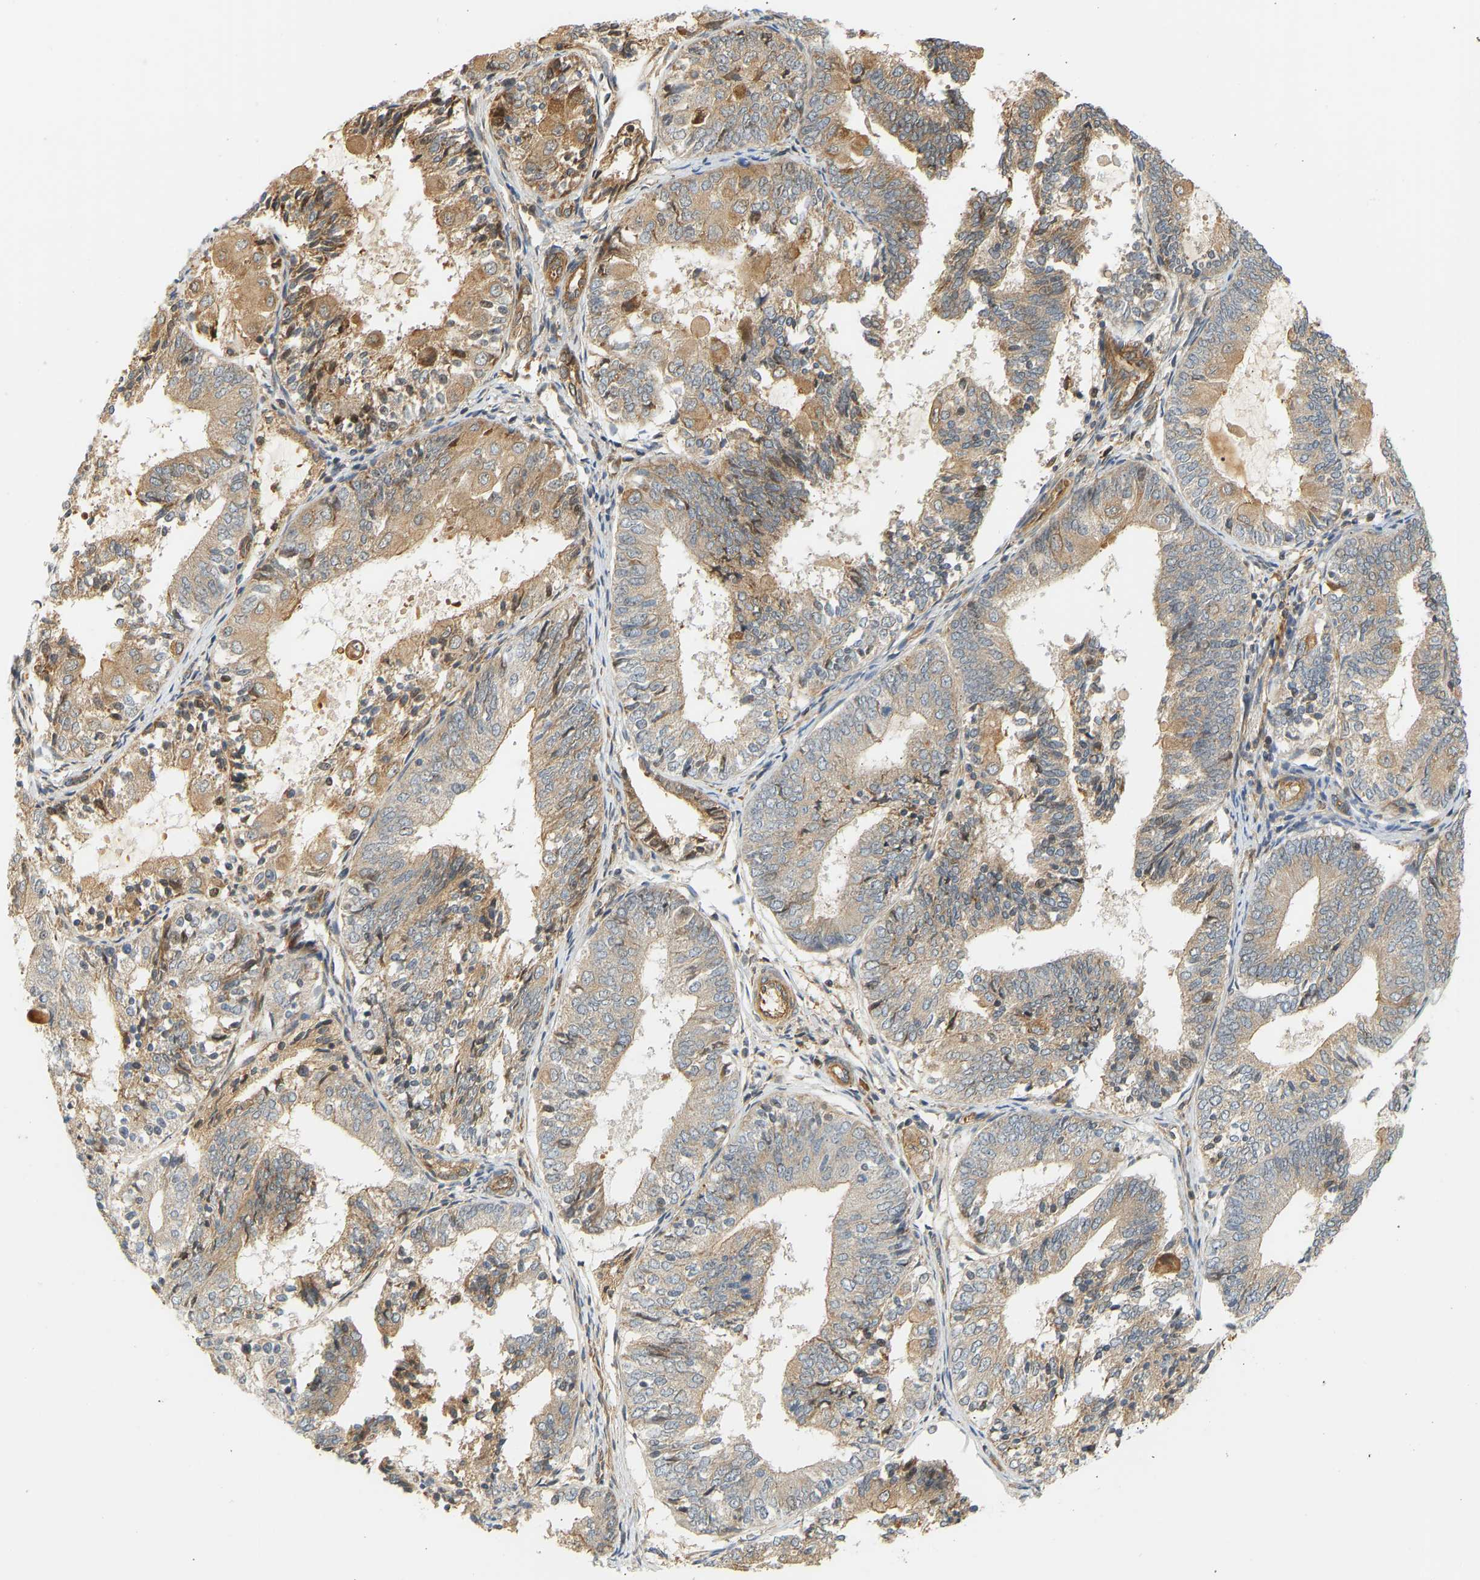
{"staining": {"intensity": "moderate", "quantity": "<25%", "location": "cytoplasmic/membranous"}, "tissue": "endometrial cancer", "cell_type": "Tumor cells", "image_type": "cancer", "snomed": [{"axis": "morphology", "description": "Adenocarcinoma, NOS"}, {"axis": "topography", "description": "Endometrium"}], "caption": "IHC (DAB (3,3'-diaminobenzidine)) staining of endometrial cancer reveals moderate cytoplasmic/membranous protein positivity in about <25% of tumor cells. The staining is performed using DAB brown chromogen to label protein expression. The nuclei are counter-stained blue using hematoxylin.", "gene": "CEP57", "patient": {"sex": "female", "age": 81}}